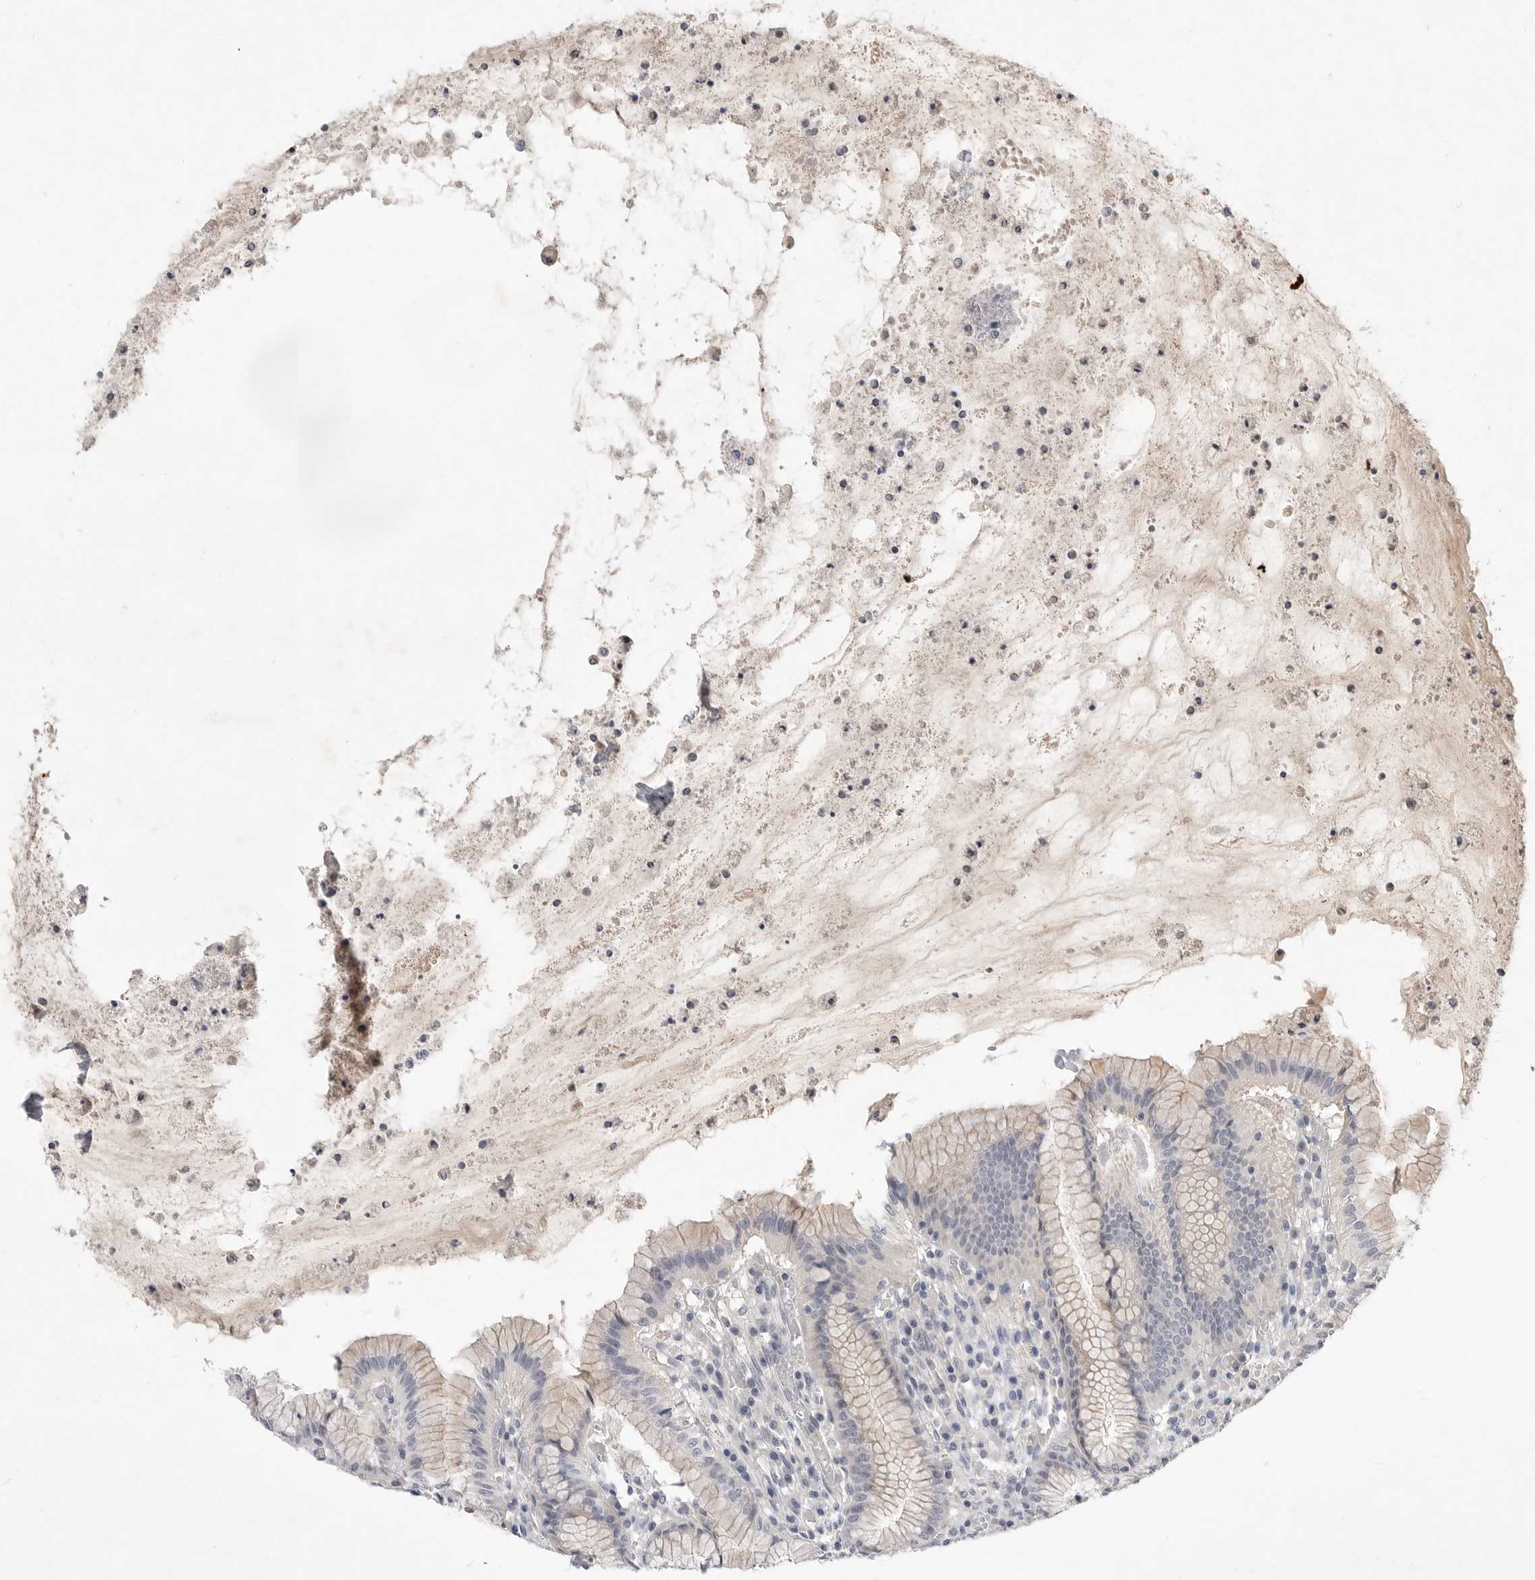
{"staining": {"intensity": "weak", "quantity": "<25%", "location": "cytoplasmic/membranous"}, "tissue": "stomach", "cell_type": "Glandular cells", "image_type": "normal", "snomed": [{"axis": "morphology", "description": "Normal tissue, NOS"}, {"axis": "topography", "description": "Stomach"}], "caption": "Immunohistochemical staining of benign stomach exhibits no significant positivity in glandular cells. (Stains: DAB IHC with hematoxylin counter stain, Microscopy: brightfield microscopy at high magnification).", "gene": "ITGAD", "patient": {"sex": "male", "age": 55}}